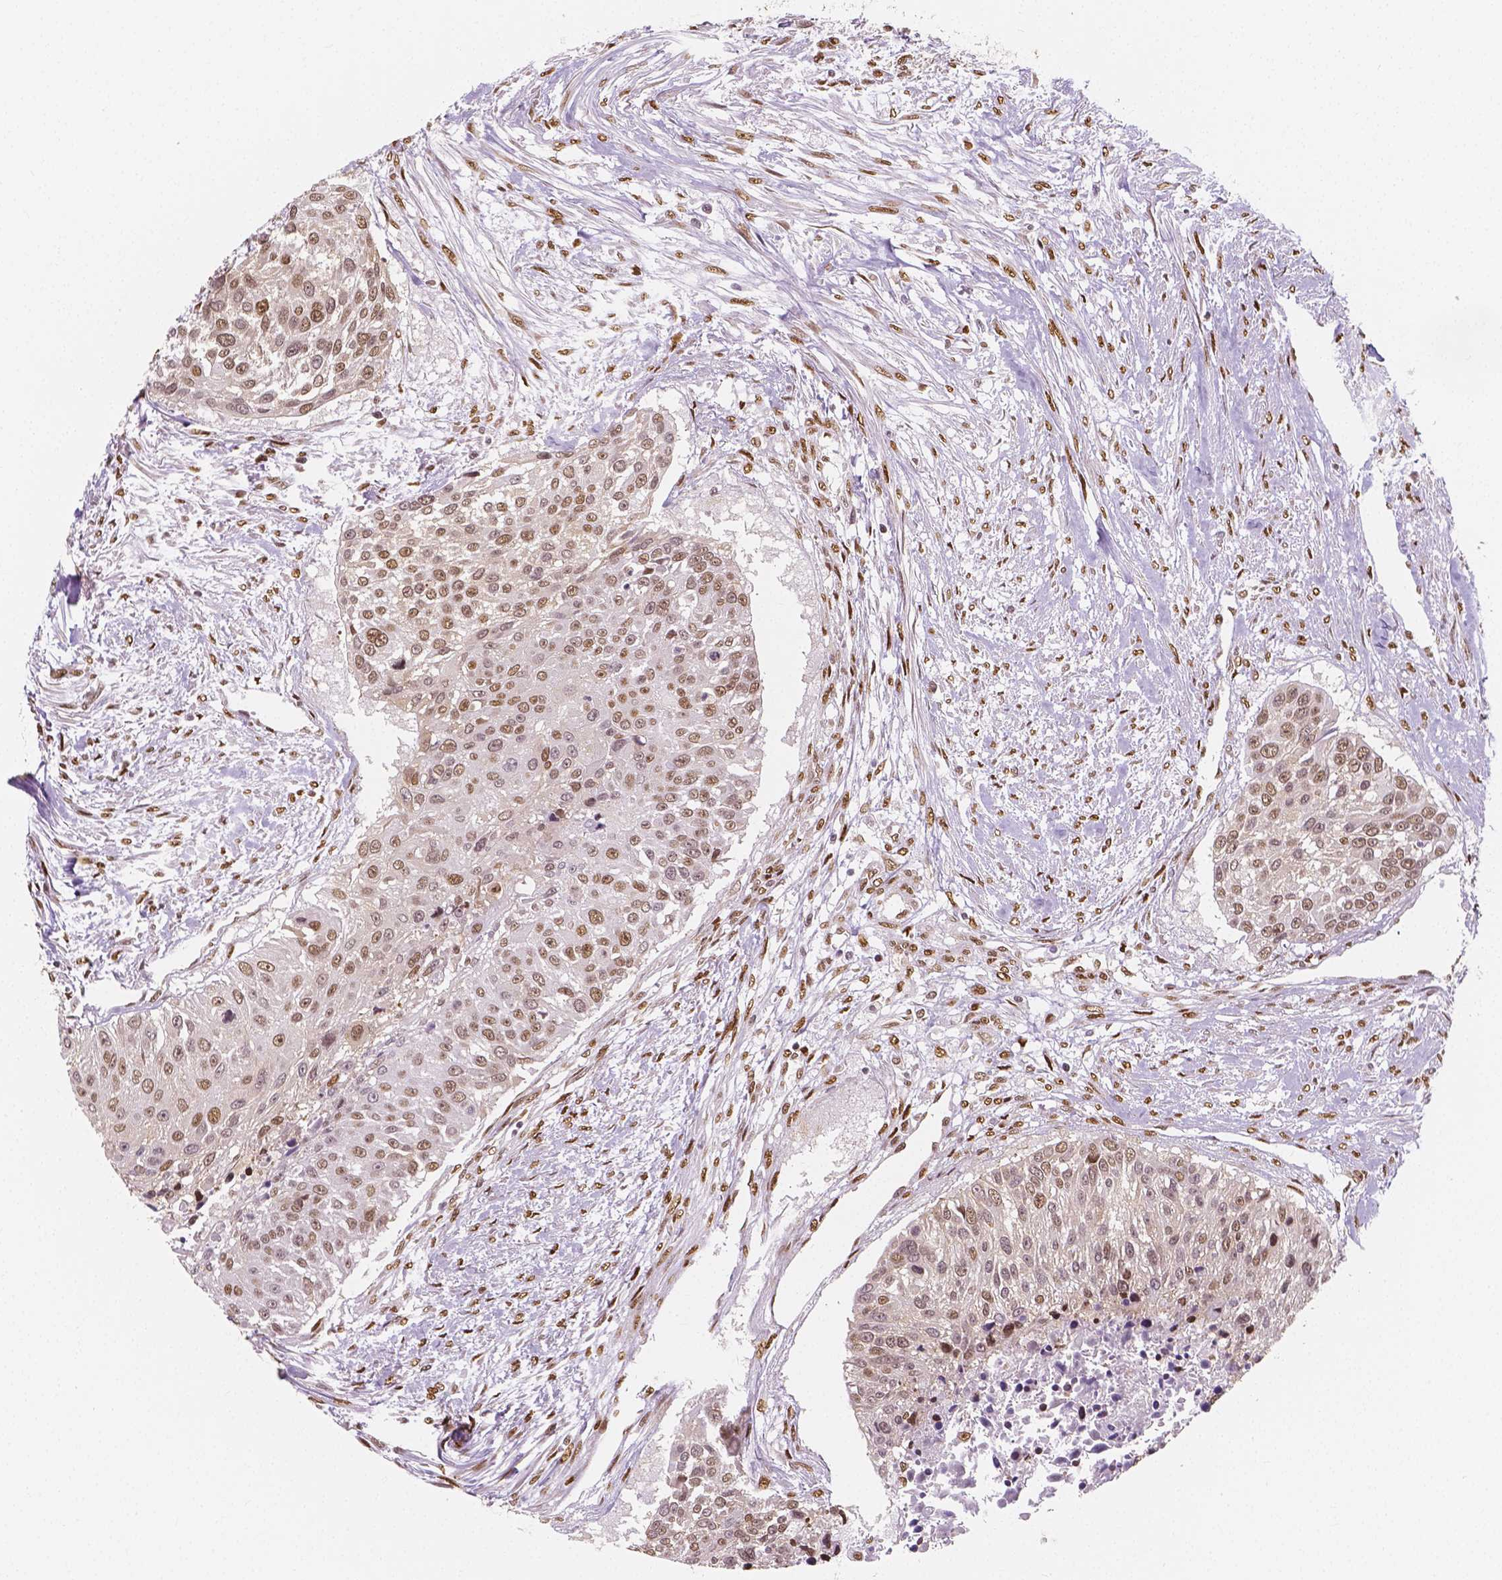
{"staining": {"intensity": "moderate", "quantity": ">75%", "location": "nuclear"}, "tissue": "urothelial cancer", "cell_type": "Tumor cells", "image_type": "cancer", "snomed": [{"axis": "morphology", "description": "Urothelial carcinoma, NOS"}, {"axis": "topography", "description": "Urinary bladder"}], "caption": "The histopathology image exhibits immunohistochemical staining of urothelial cancer. There is moderate nuclear expression is seen in about >75% of tumor cells.", "gene": "NUCKS1", "patient": {"sex": "male", "age": 55}}